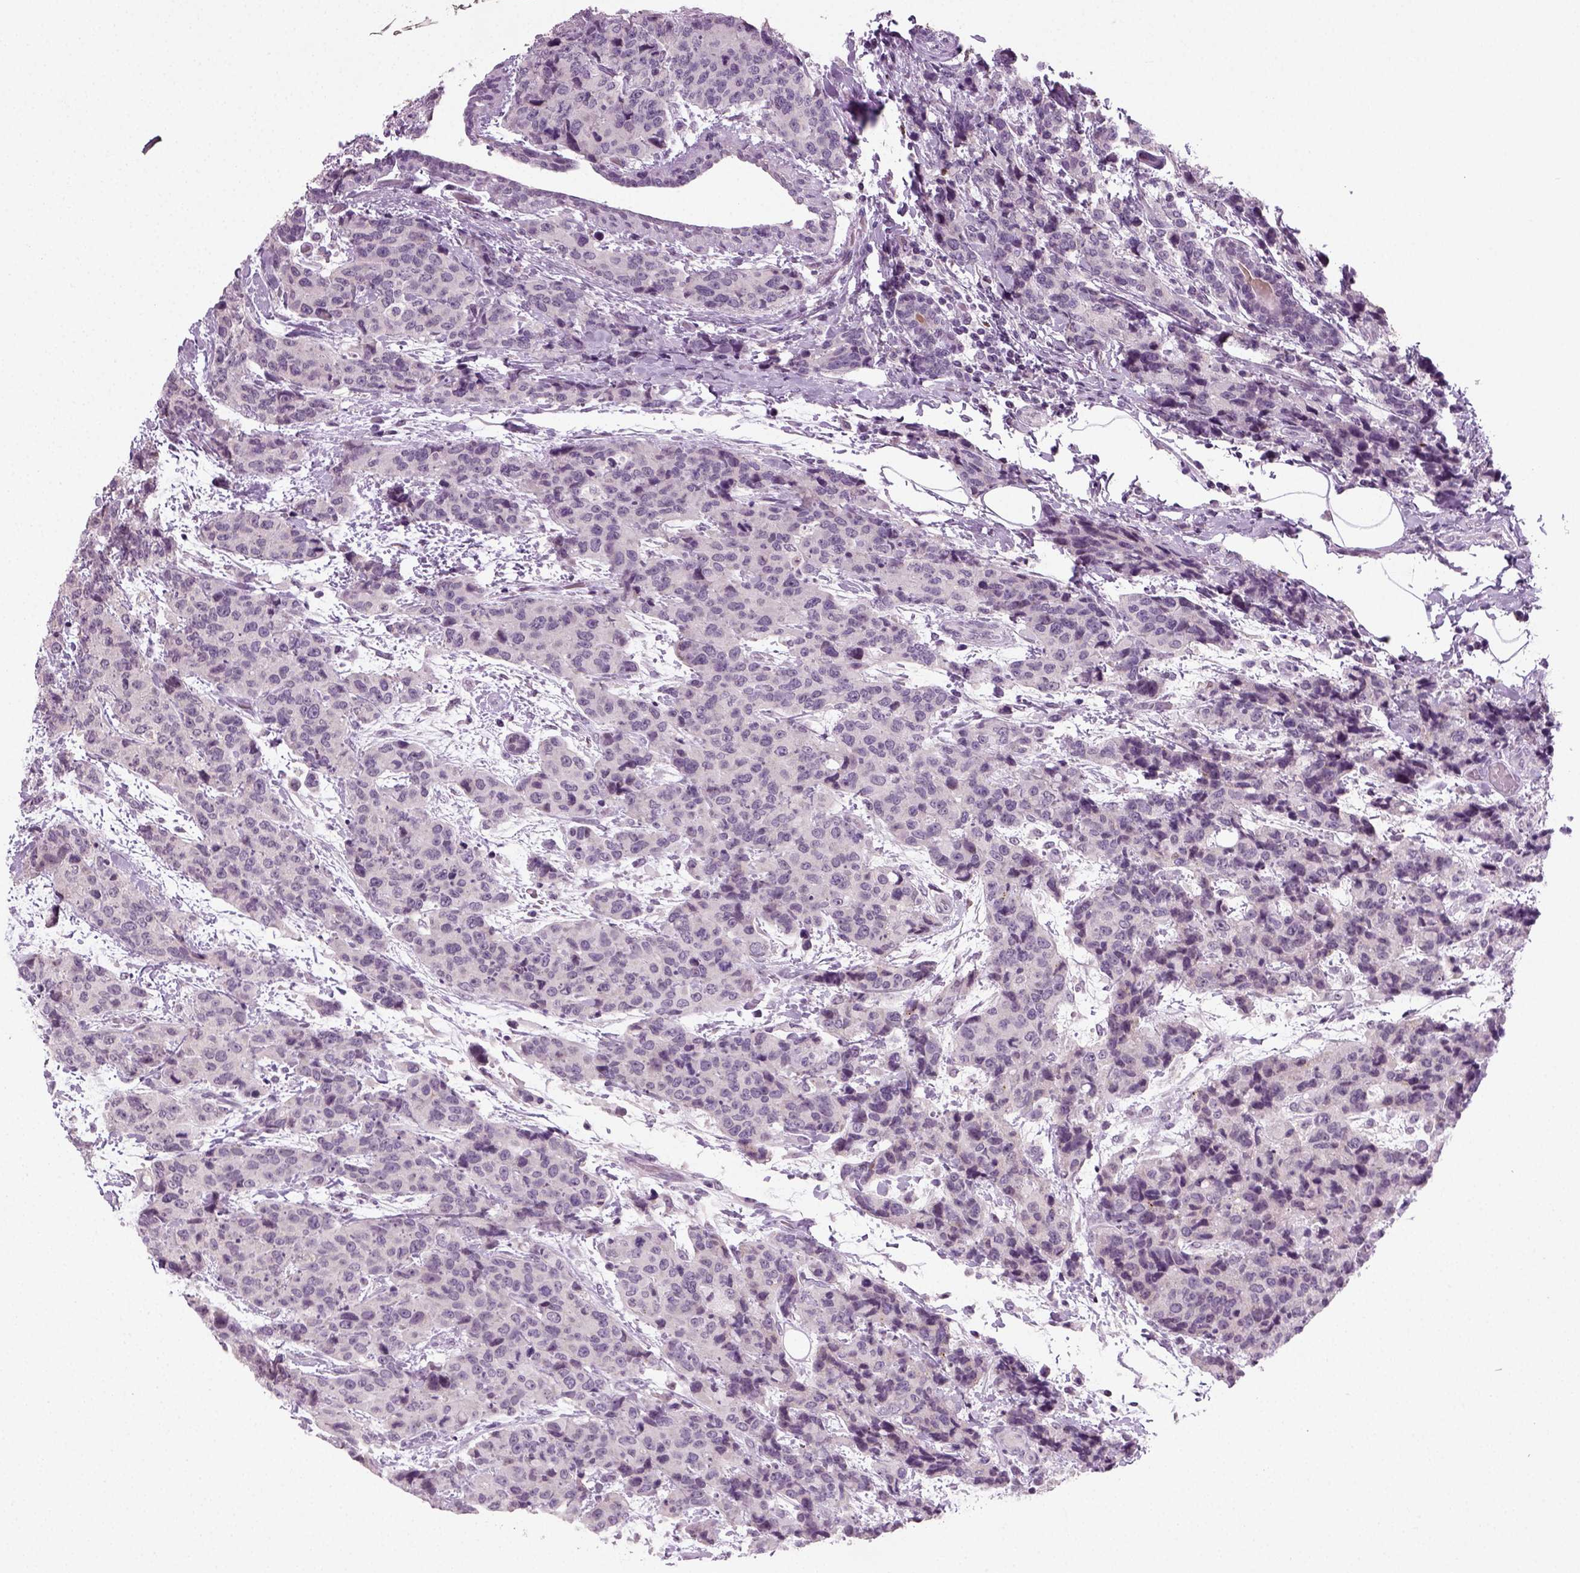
{"staining": {"intensity": "negative", "quantity": "none", "location": "none"}, "tissue": "breast cancer", "cell_type": "Tumor cells", "image_type": "cancer", "snomed": [{"axis": "morphology", "description": "Lobular carcinoma"}, {"axis": "topography", "description": "Breast"}], "caption": "Immunohistochemical staining of lobular carcinoma (breast) exhibits no significant expression in tumor cells. (DAB (3,3'-diaminobenzidine) immunohistochemistry with hematoxylin counter stain).", "gene": "SYNGAP1", "patient": {"sex": "female", "age": 59}}